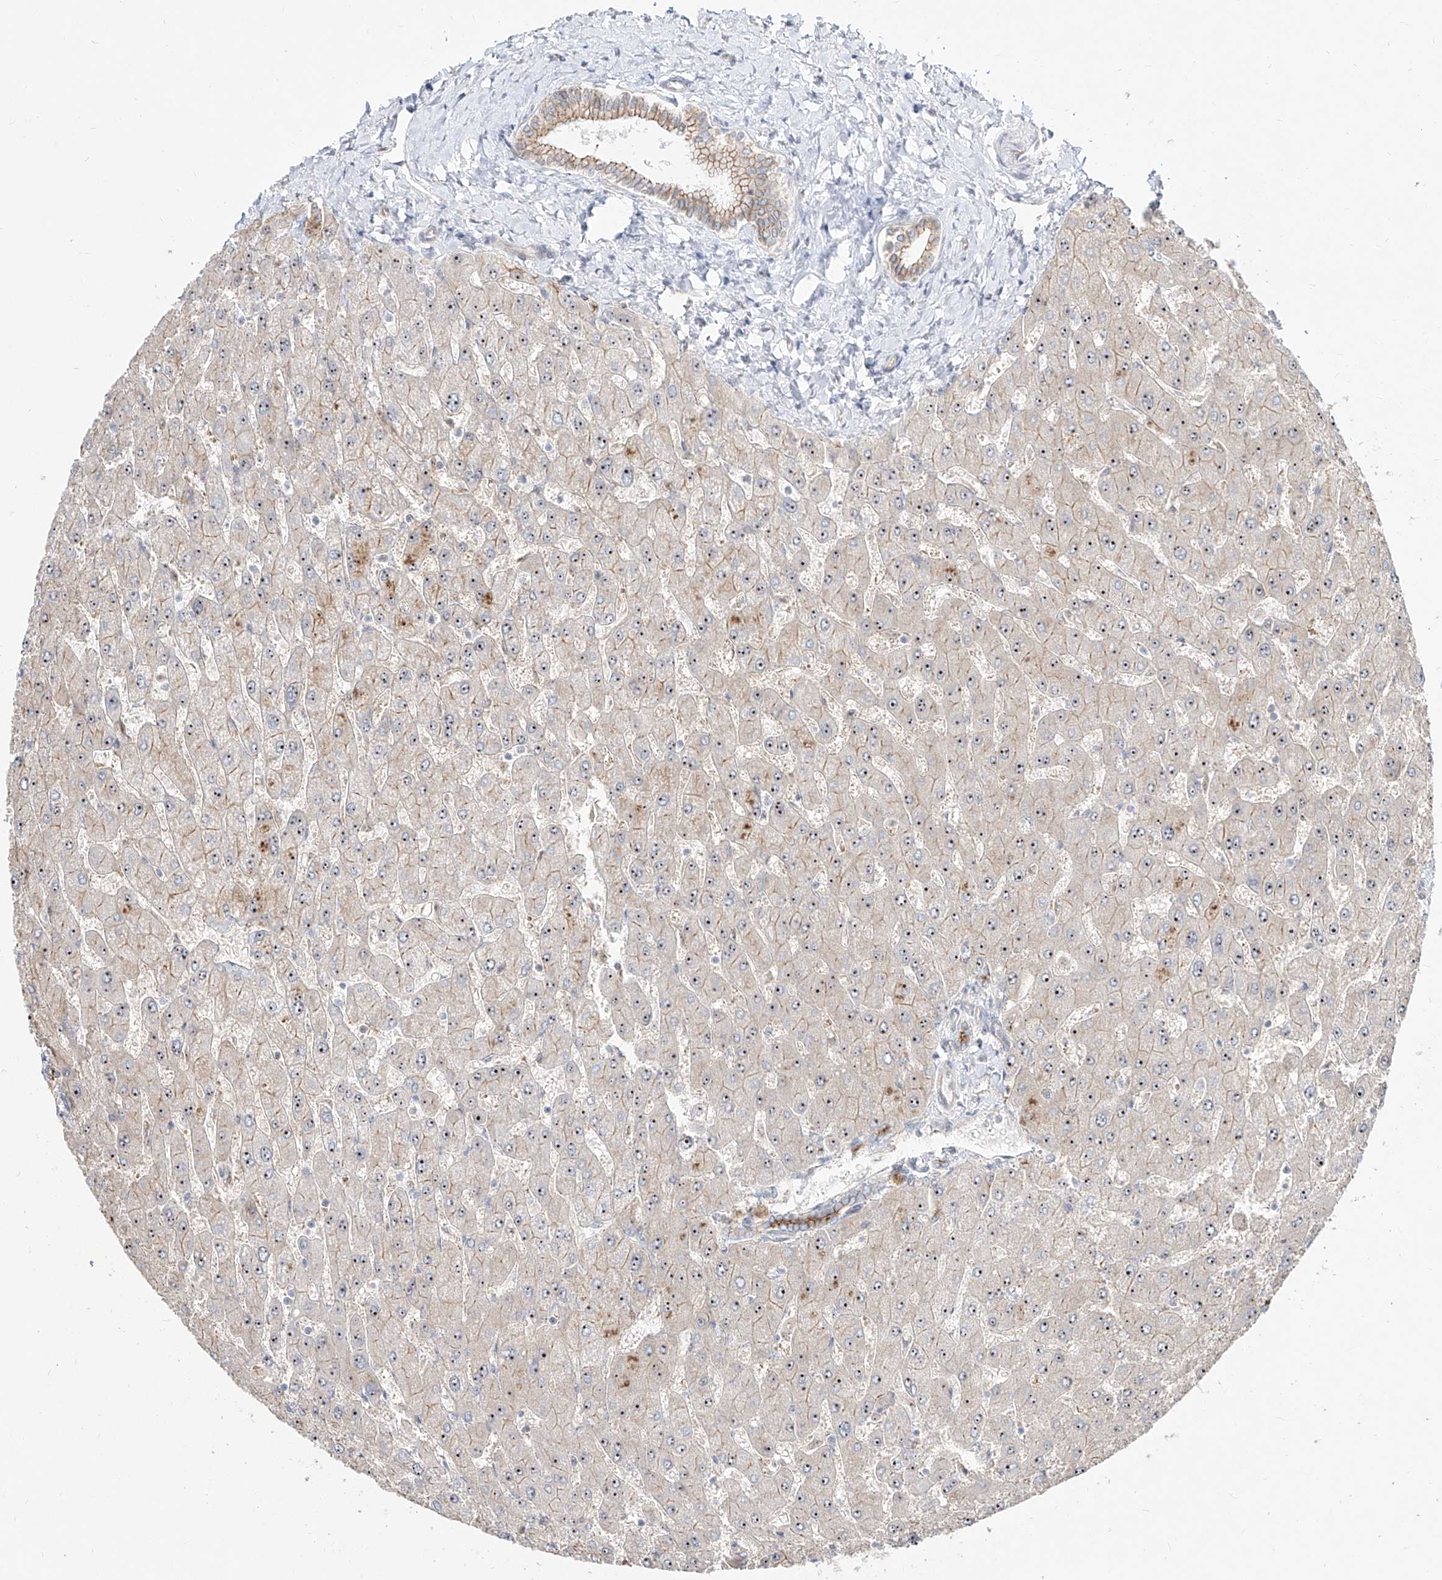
{"staining": {"intensity": "moderate", "quantity": "<25%", "location": "cytoplasmic/membranous"}, "tissue": "liver", "cell_type": "Cholangiocytes", "image_type": "normal", "snomed": [{"axis": "morphology", "description": "Normal tissue, NOS"}, {"axis": "topography", "description": "Liver"}], "caption": "Human liver stained for a protein (brown) displays moderate cytoplasmic/membranous positive staining in approximately <25% of cholangiocytes.", "gene": "ZNF710", "patient": {"sex": "male", "age": 55}}